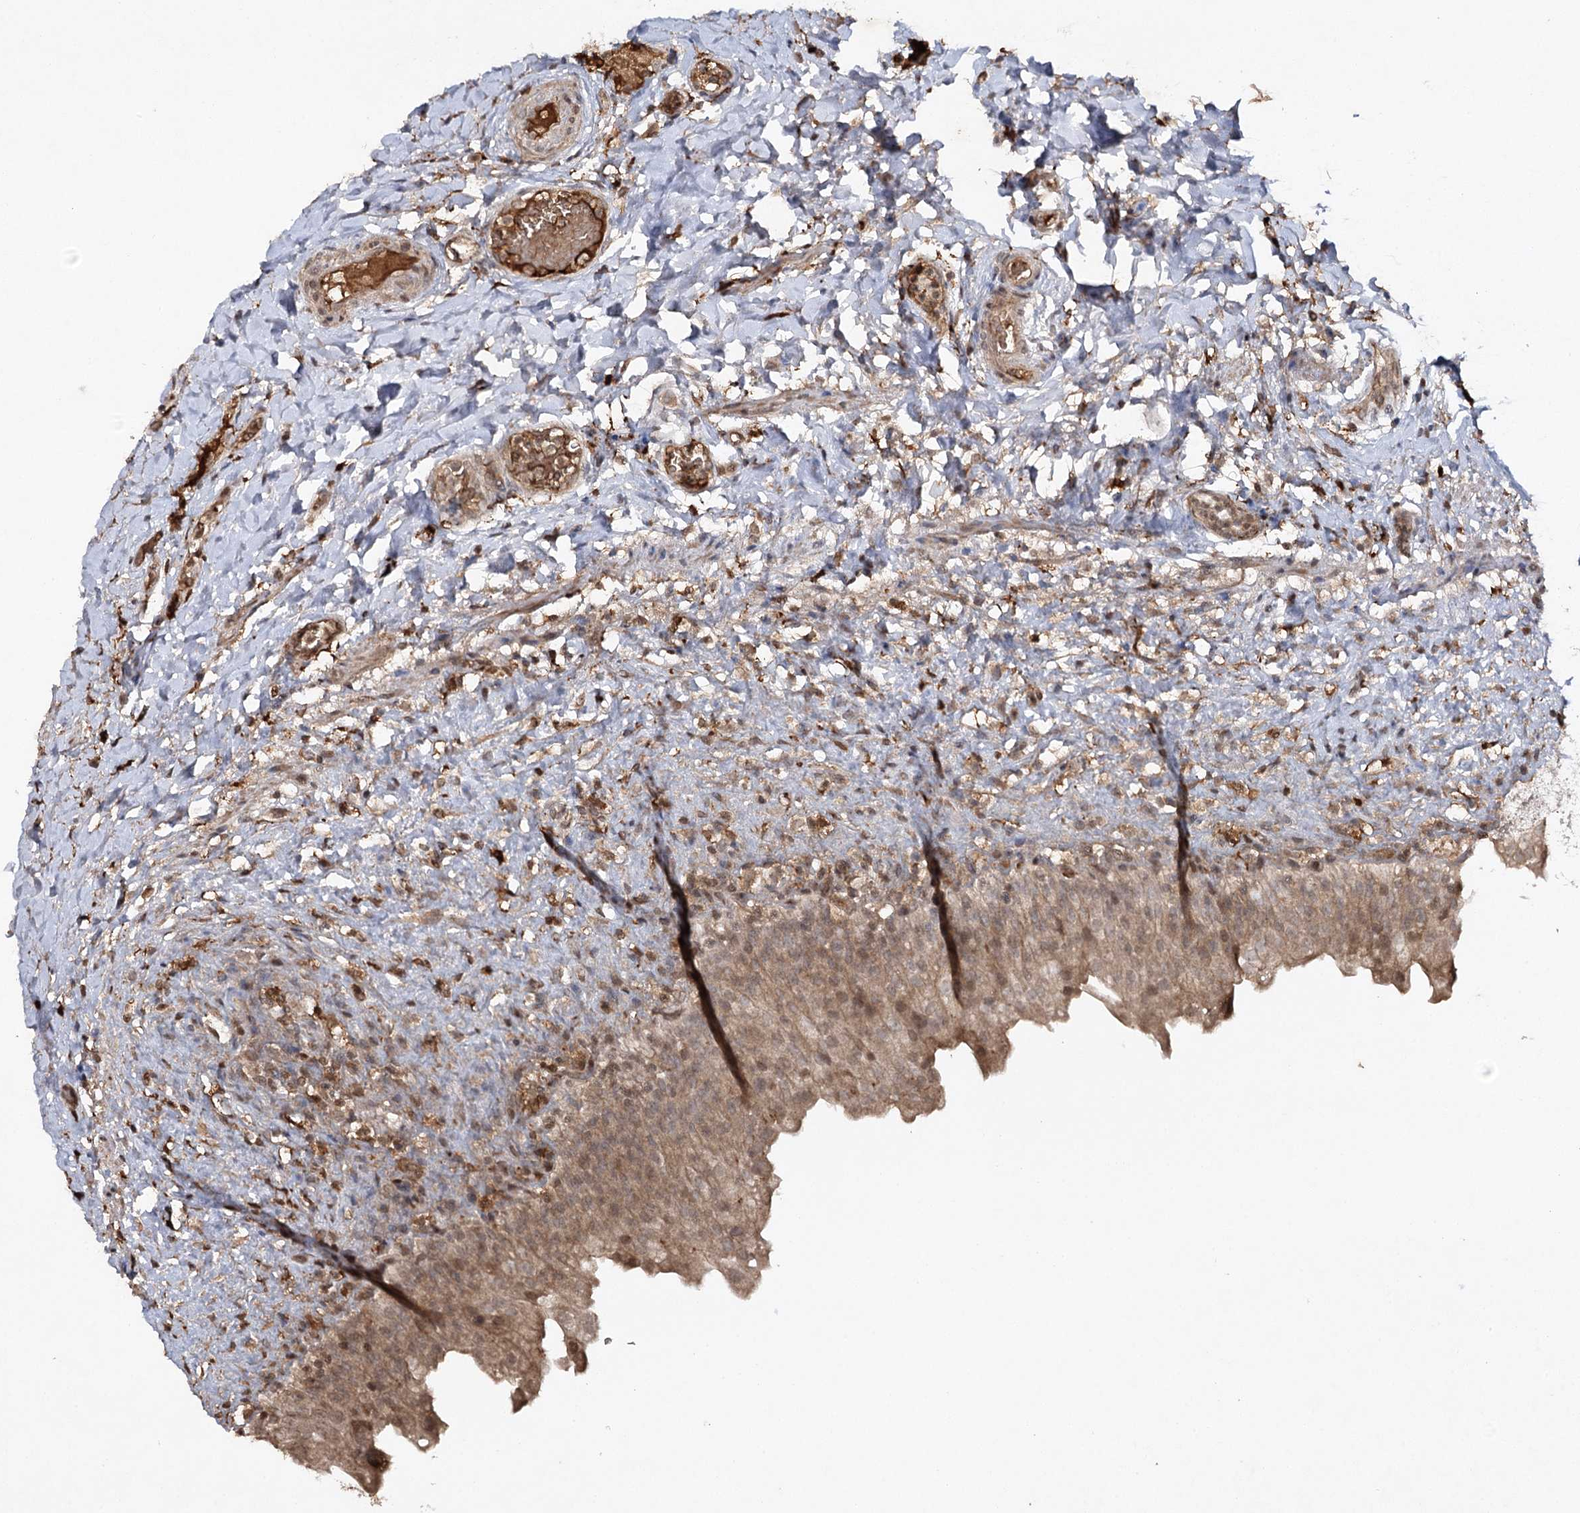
{"staining": {"intensity": "weak", "quantity": "25%-75%", "location": "cytoplasmic/membranous"}, "tissue": "urinary bladder", "cell_type": "Urothelial cells", "image_type": "normal", "snomed": [{"axis": "morphology", "description": "Normal tissue, NOS"}, {"axis": "topography", "description": "Urinary bladder"}], "caption": "A low amount of weak cytoplasmic/membranous positivity is seen in approximately 25%-75% of urothelial cells in normal urinary bladder. Immunohistochemistry (ihc) stains the protein of interest in brown and the nuclei are stained blue.", "gene": "CYP2B6", "patient": {"sex": "female", "age": 27}}